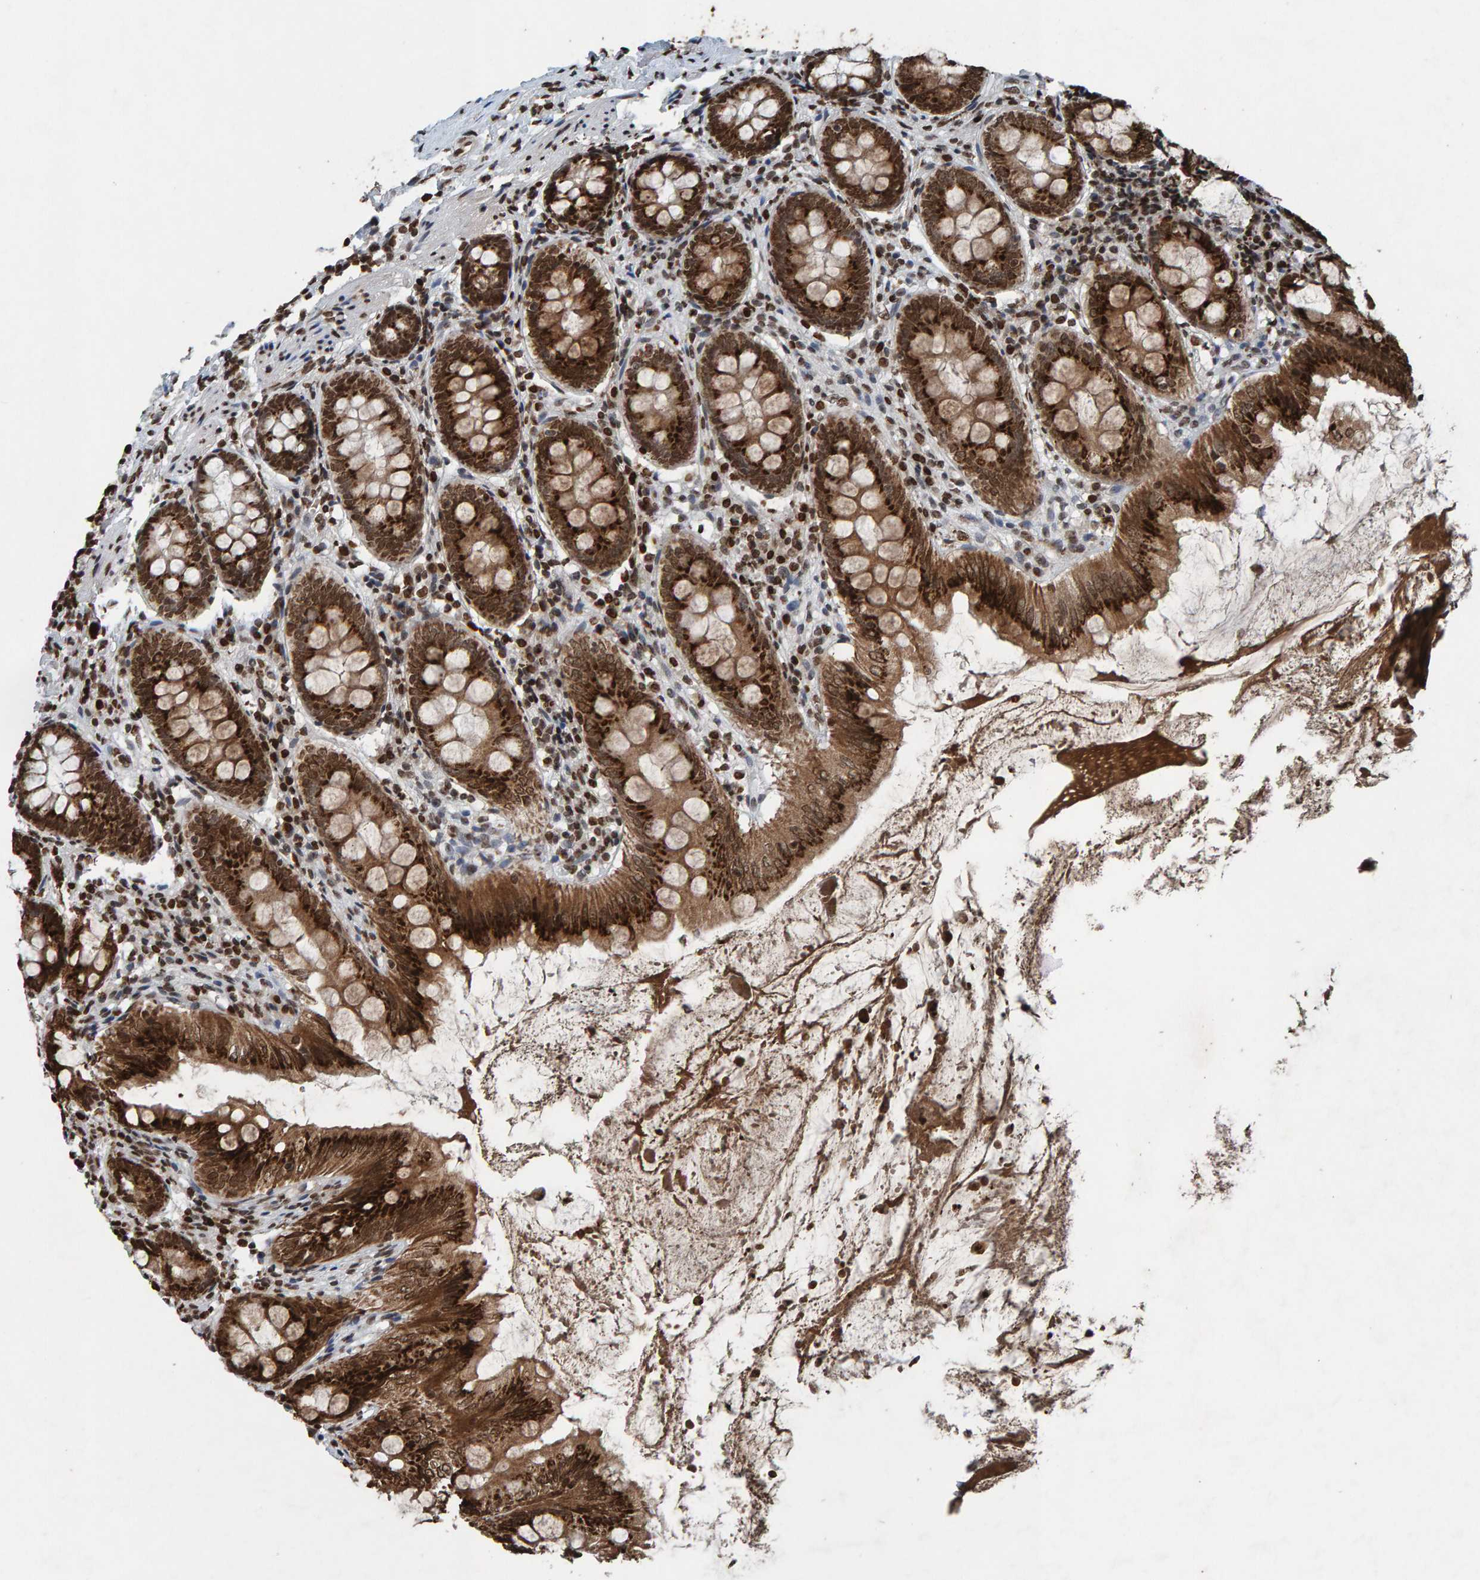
{"staining": {"intensity": "strong", "quantity": ">75%", "location": "cytoplasmic/membranous,nuclear"}, "tissue": "appendix", "cell_type": "Glandular cells", "image_type": "normal", "snomed": [{"axis": "morphology", "description": "Normal tissue, NOS"}, {"axis": "topography", "description": "Appendix"}], "caption": "Unremarkable appendix shows strong cytoplasmic/membranous,nuclear positivity in approximately >75% of glandular cells Immunohistochemistry stains the protein of interest in brown and the nuclei are stained blue..", "gene": "H2AZ1", "patient": {"sex": "female", "age": 77}}